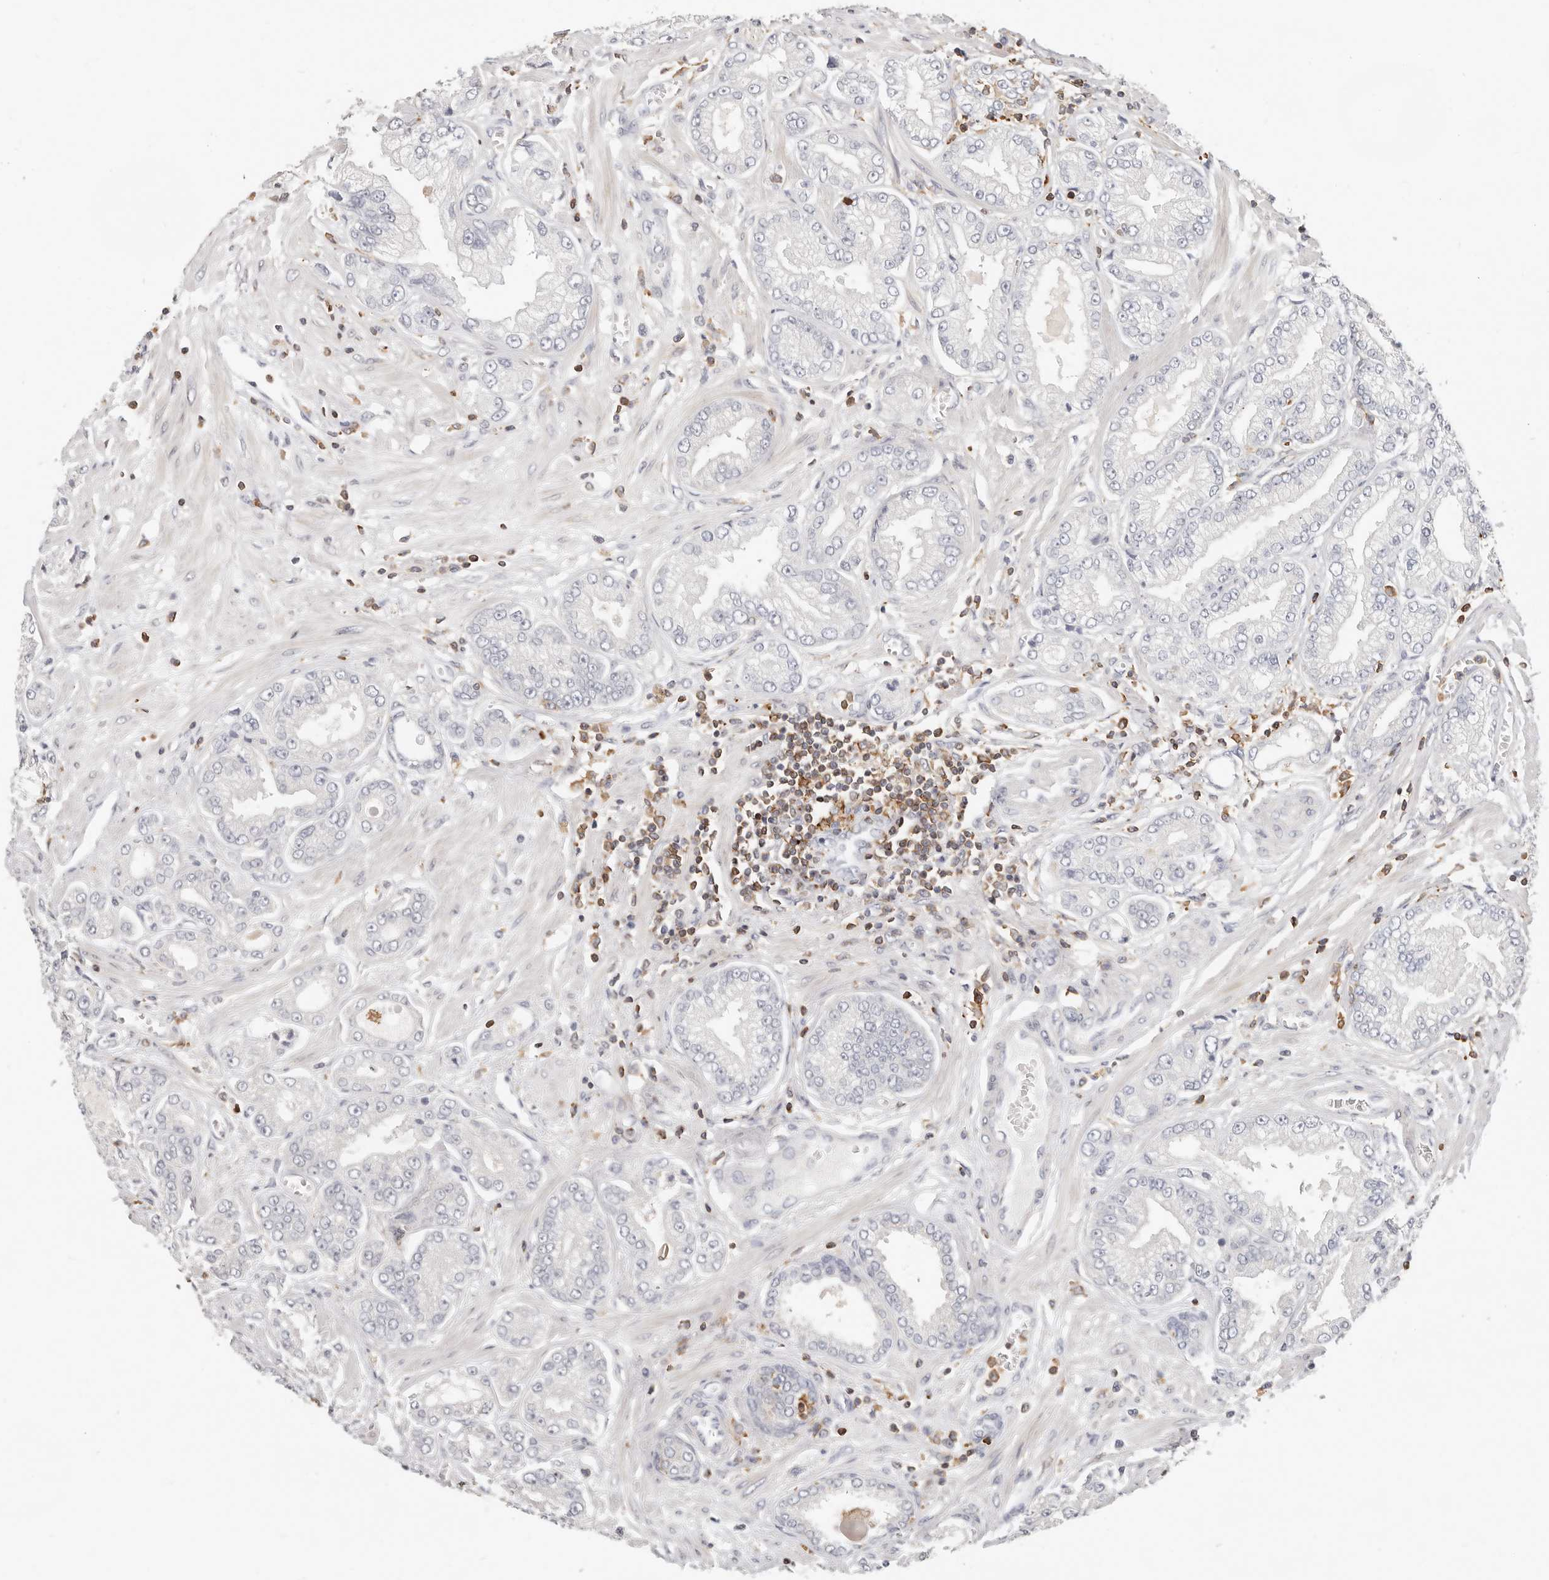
{"staining": {"intensity": "negative", "quantity": "none", "location": "none"}, "tissue": "prostate cancer", "cell_type": "Tumor cells", "image_type": "cancer", "snomed": [{"axis": "morphology", "description": "Adenocarcinoma, Low grade"}, {"axis": "topography", "description": "Prostate"}], "caption": "DAB (3,3'-diaminobenzidine) immunohistochemical staining of human prostate low-grade adenocarcinoma demonstrates no significant expression in tumor cells.", "gene": "TMEM63B", "patient": {"sex": "male", "age": 62}}